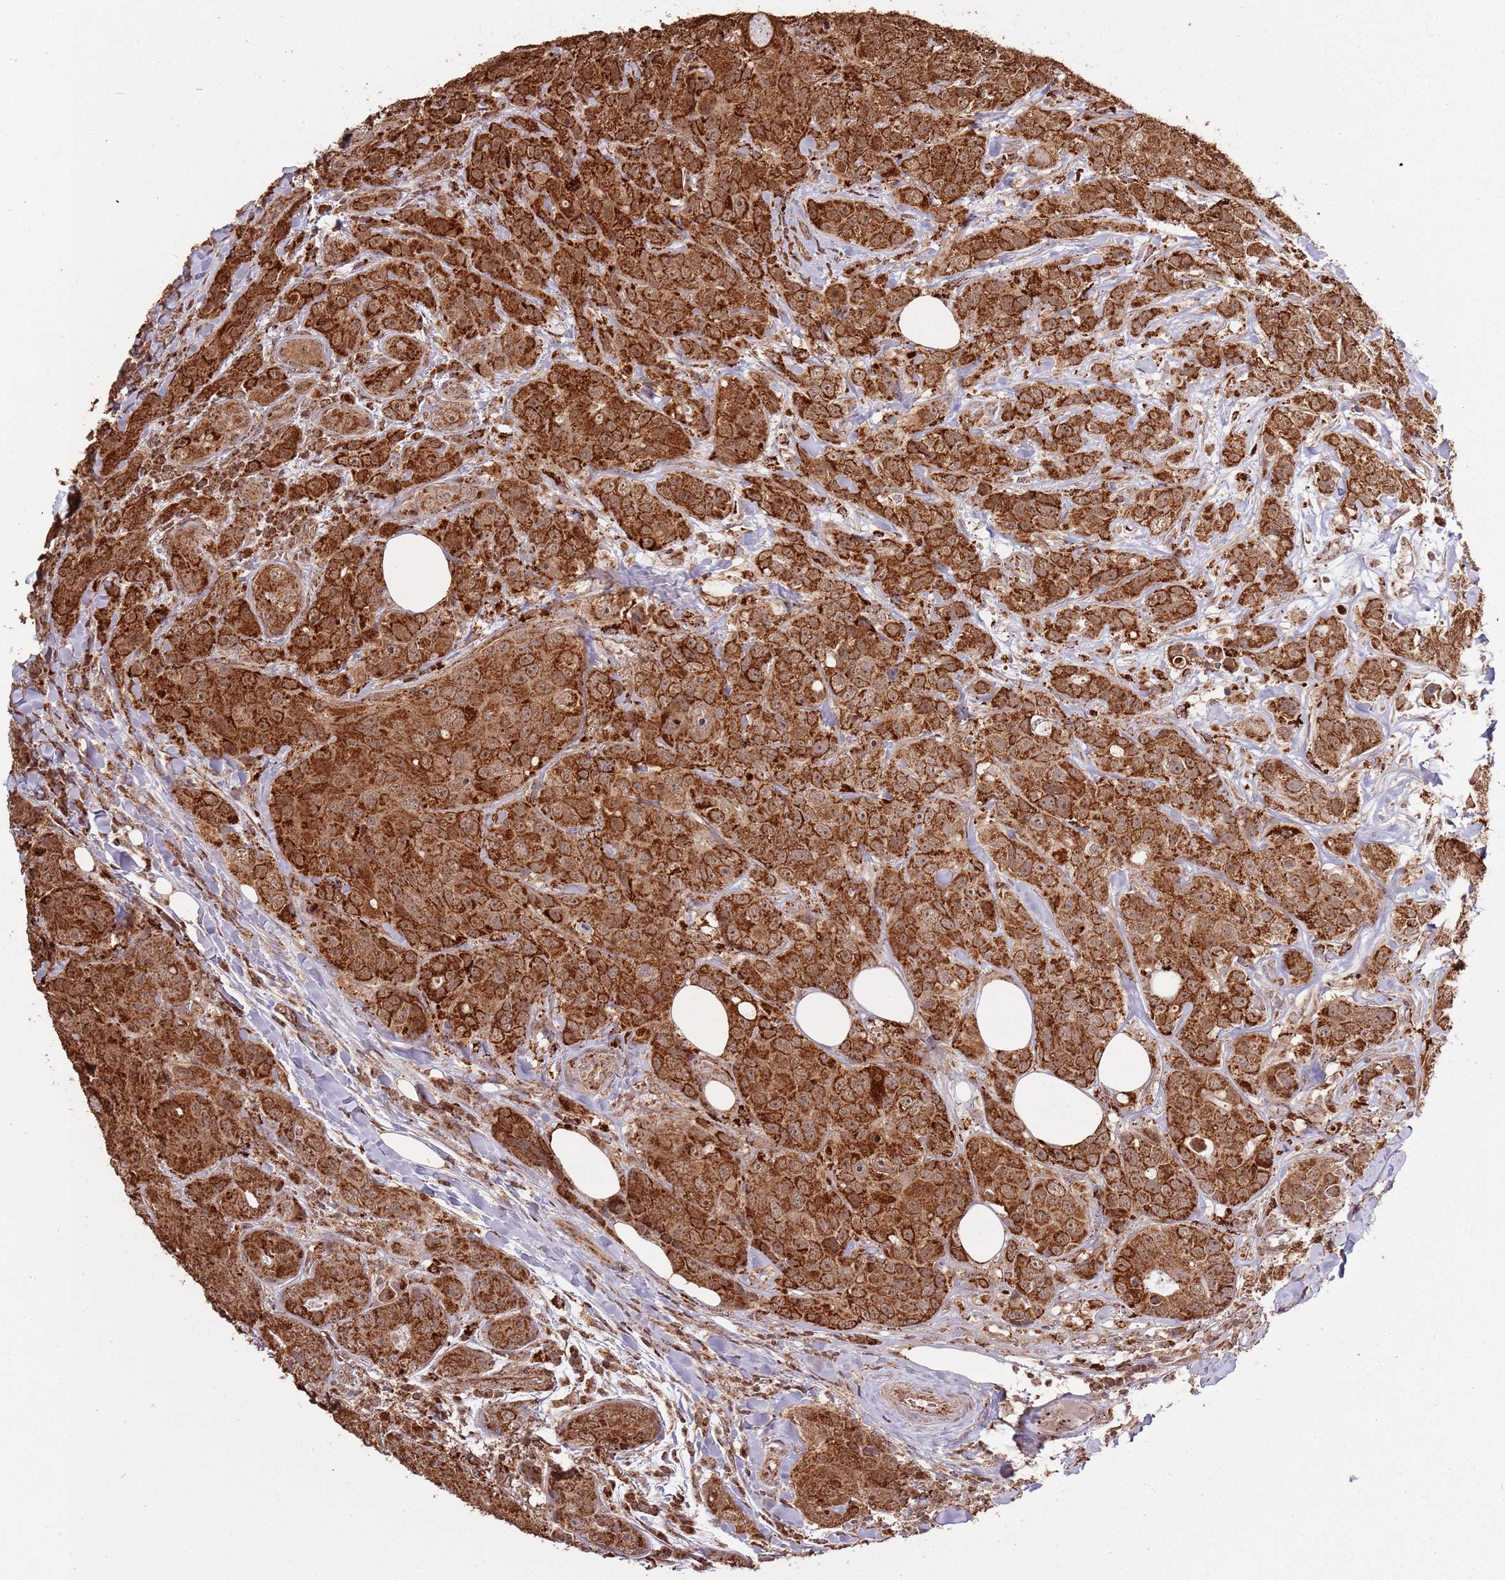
{"staining": {"intensity": "strong", "quantity": ">75%", "location": "cytoplasmic/membranous"}, "tissue": "breast cancer", "cell_type": "Tumor cells", "image_type": "cancer", "snomed": [{"axis": "morphology", "description": "Duct carcinoma"}, {"axis": "topography", "description": "Breast"}], "caption": "Infiltrating ductal carcinoma (breast) was stained to show a protein in brown. There is high levels of strong cytoplasmic/membranous staining in approximately >75% of tumor cells.", "gene": "IL17RD", "patient": {"sex": "female", "age": 43}}